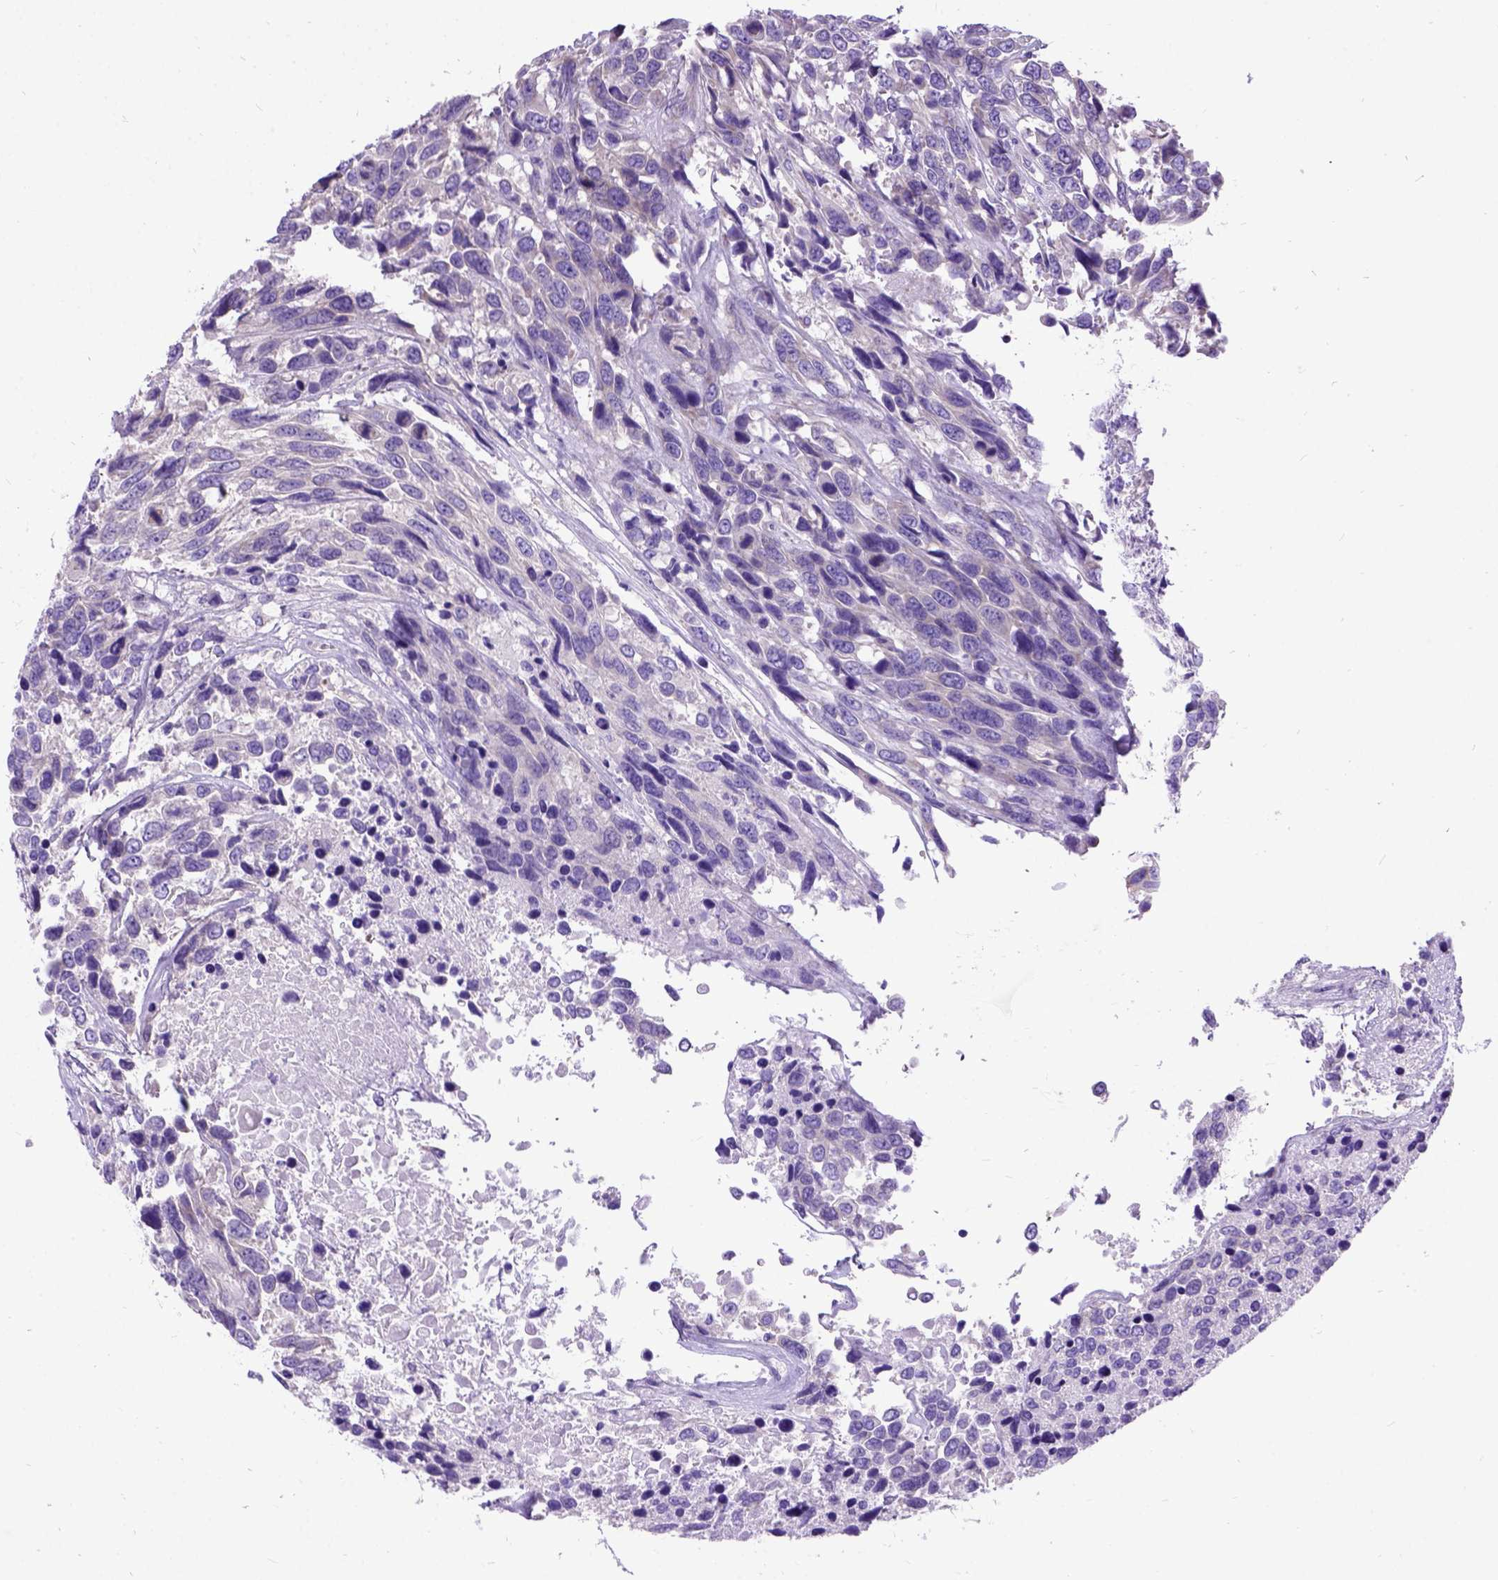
{"staining": {"intensity": "negative", "quantity": "none", "location": "none"}, "tissue": "urothelial cancer", "cell_type": "Tumor cells", "image_type": "cancer", "snomed": [{"axis": "morphology", "description": "Urothelial carcinoma, High grade"}, {"axis": "topography", "description": "Urinary bladder"}], "caption": "Tumor cells are negative for protein expression in human high-grade urothelial carcinoma.", "gene": "CFAP54", "patient": {"sex": "female", "age": 70}}